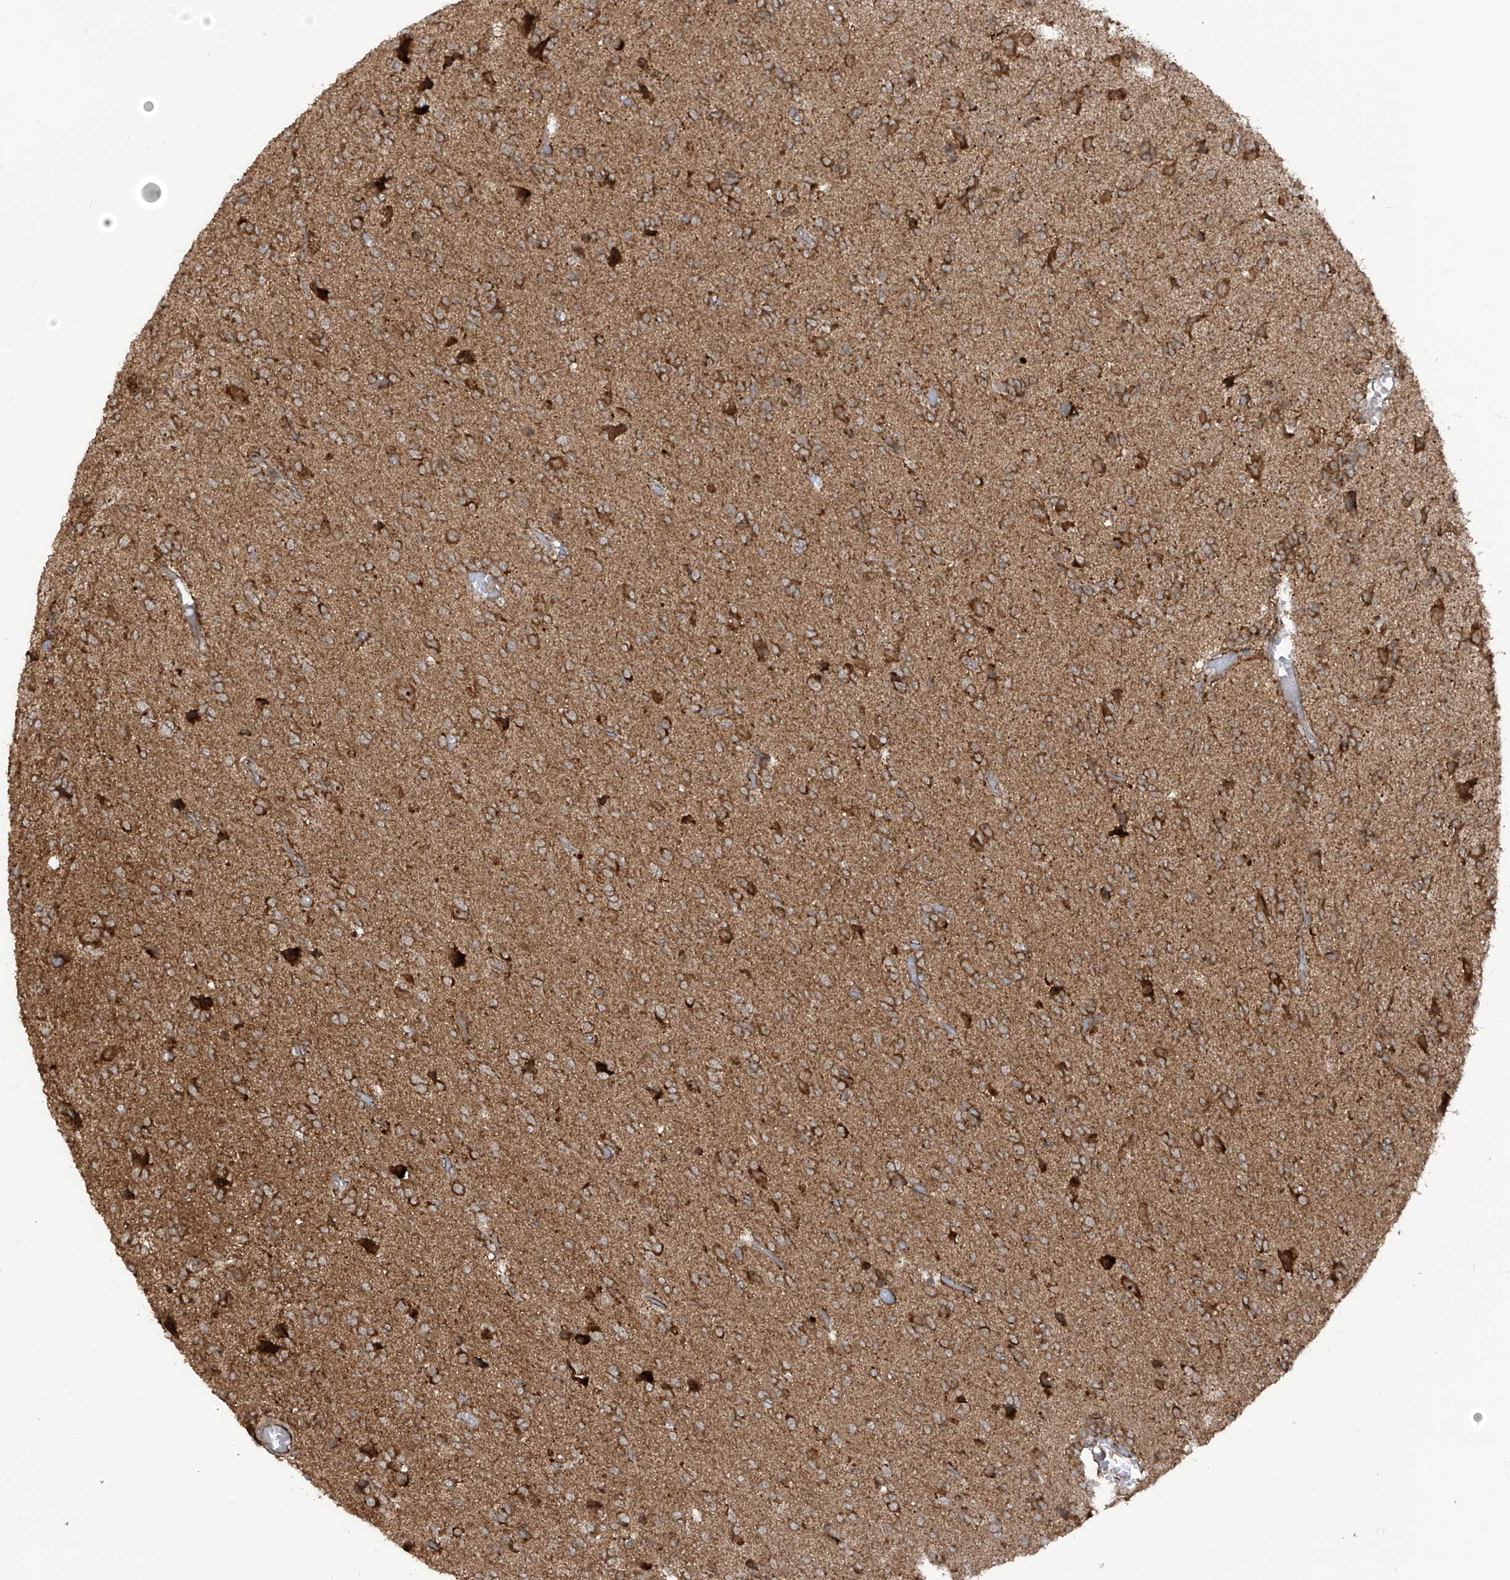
{"staining": {"intensity": "moderate", "quantity": ">75%", "location": "cytoplasmic/membranous"}, "tissue": "glioma", "cell_type": "Tumor cells", "image_type": "cancer", "snomed": [{"axis": "morphology", "description": "Glioma, malignant, High grade"}, {"axis": "topography", "description": "Brain"}], "caption": "Immunohistochemical staining of human malignant glioma (high-grade) displays moderate cytoplasmic/membranous protein staining in about >75% of tumor cells.", "gene": "TRIM67", "patient": {"sex": "female", "age": 59}}